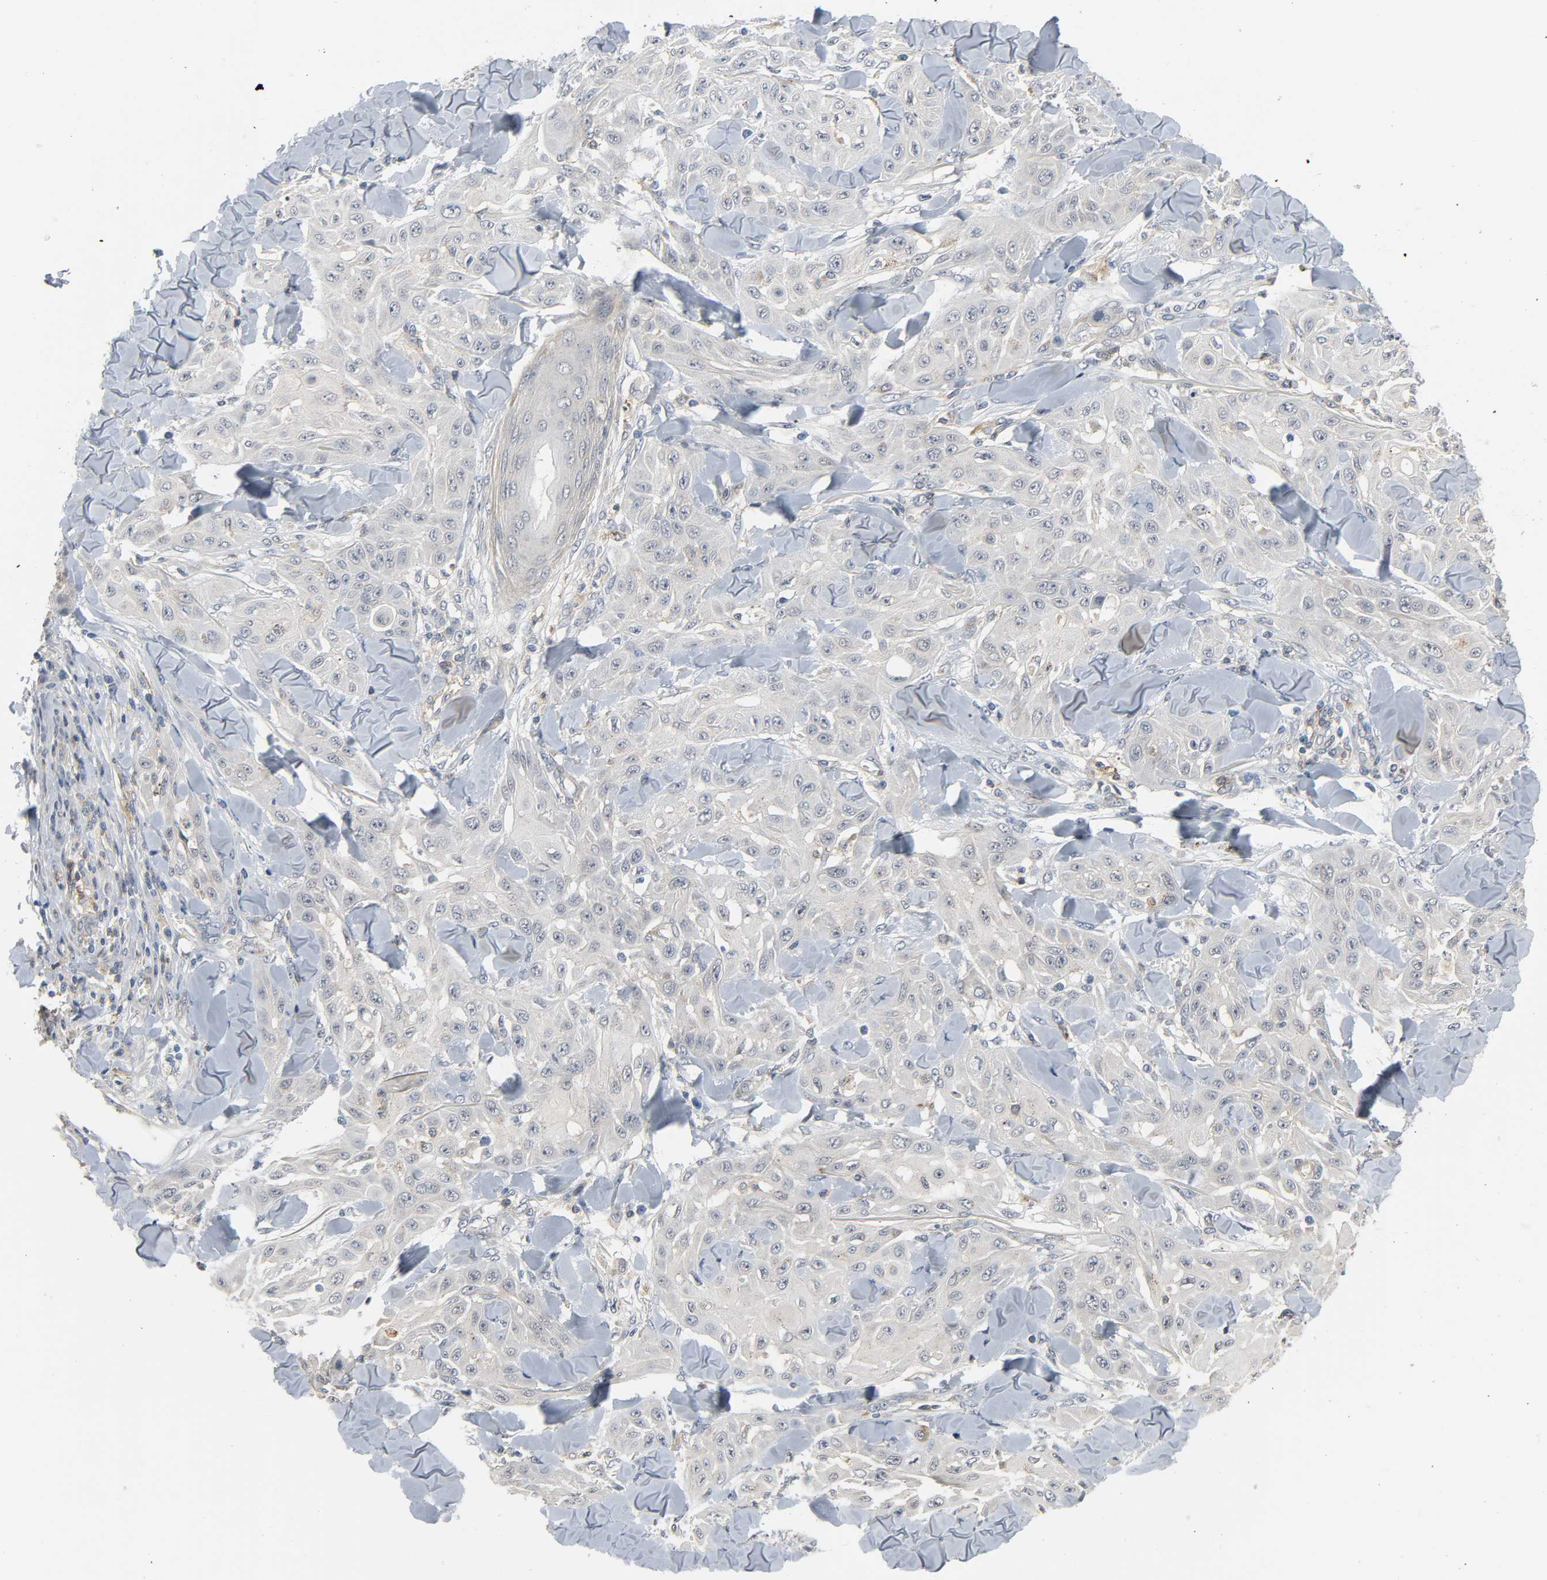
{"staining": {"intensity": "negative", "quantity": "none", "location": "none"}, "tissue": "skin cancer", "cell_type": "Tumor cells", "image_type": "cancer", "snomed": [{"axis": "morphology", "description": "Squamous cell carcinoma, NOS"}, {"axis": "topography", "description": "Skin"}], "caption": "Squamous cell carcinoma (skin) was stained to show a protein in brown. There is no significant staining in tumor cells.", "gene": "CD4", "patient": {"sex": "male", "age": 24}}